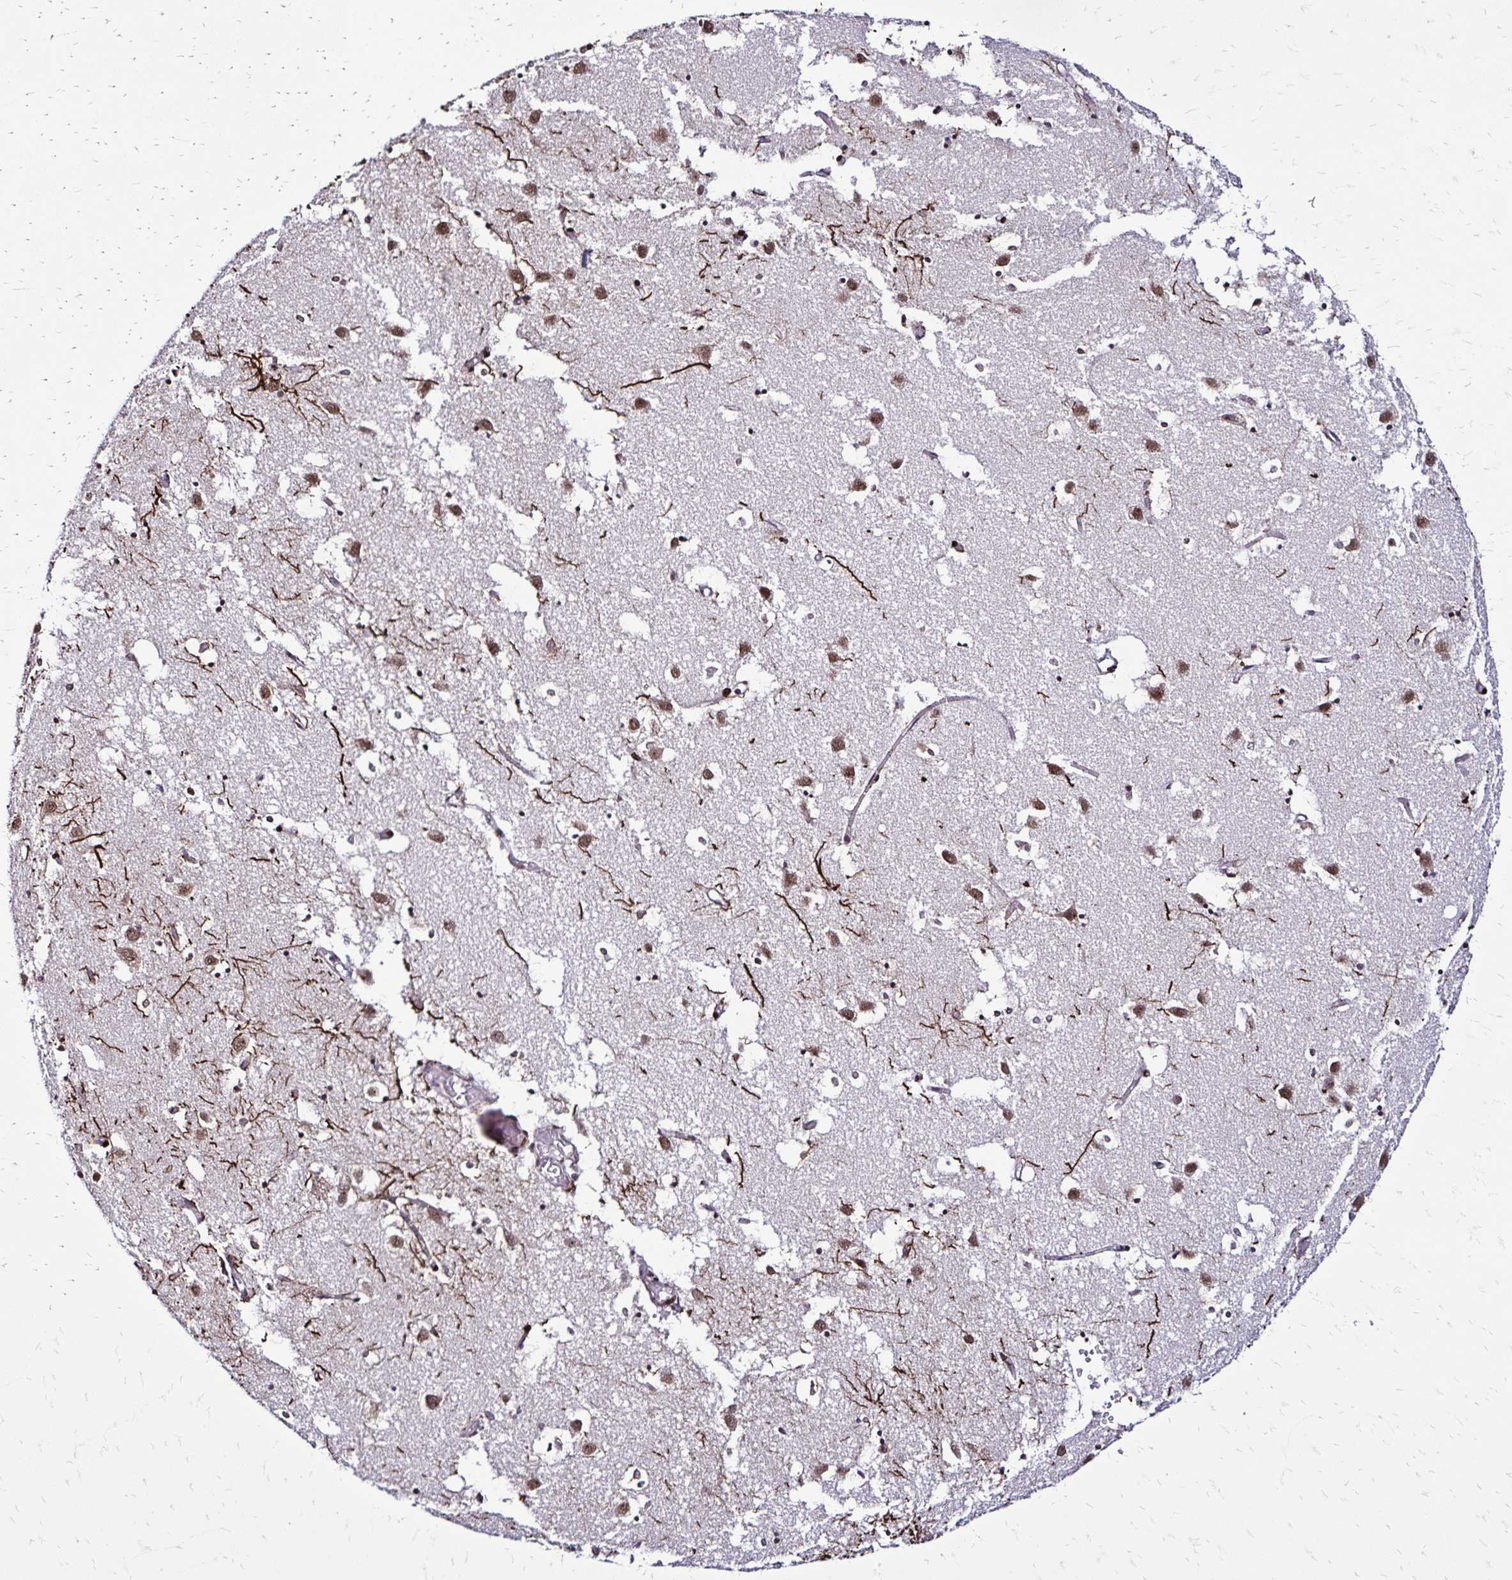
{"staining": {"intensity": "strong", "quantity": "<25%", "location": "cytoplasmic/membranous,nuclear"}, "tissue": "caudate", "cell_type": "Glial cells", "image_type": "normal", "snomed": [{"axis": "morphology", "description": "Normal tissue, NOS"}, {"axis": "topography", "description": "Lateral ventricle wall"}], "caption": "Benign caudate shows strong cytoplasmic/membranous,nuclear positivity in about <25% of glial cells, visualized by immunohistochemistry. (DAB = brown stain, brightfield microscopy at high magnification).", "gene": "TOB1", "patient": {"sex": "male", "age": 70}}